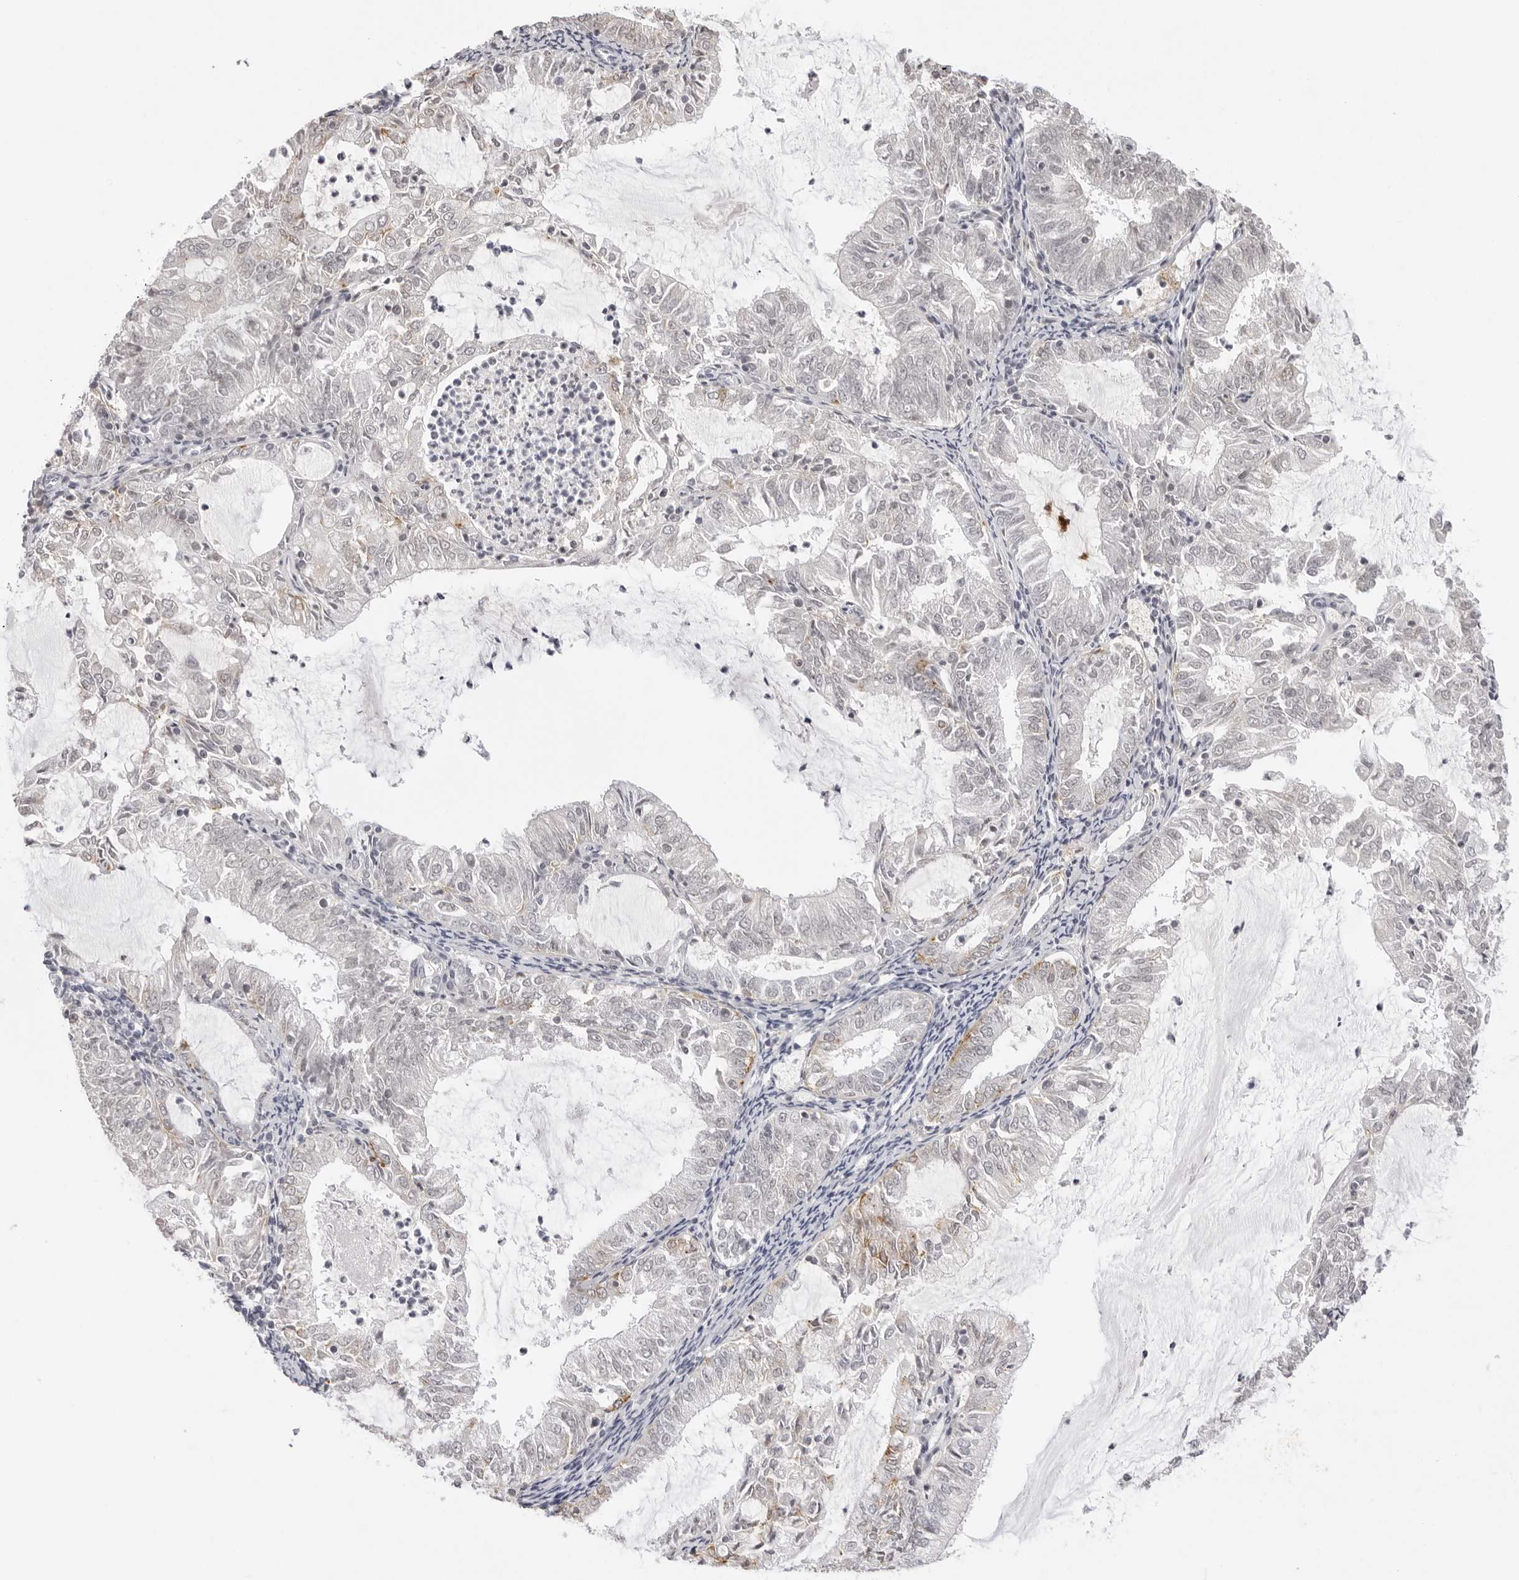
{"staining": {"intensity": "weak", "quantity": "<25%", "location": "cytoplasmic/membranous"}, "tissue": "endometrial cancer", "cell_type": "Tumor cells", "image_type": "cancer", "snomed": [{"axis": "morphology", "description": "Adenocarcinoma, NOS"}, {"axis": "topography", "description": "Endometrium"}], "caption": "IHC of endometrial cancer (adenocarcinoma) displays no positivity in tumor cells.", "gene": "STRADB", "patient": {"sex": "female", "age": 57}}